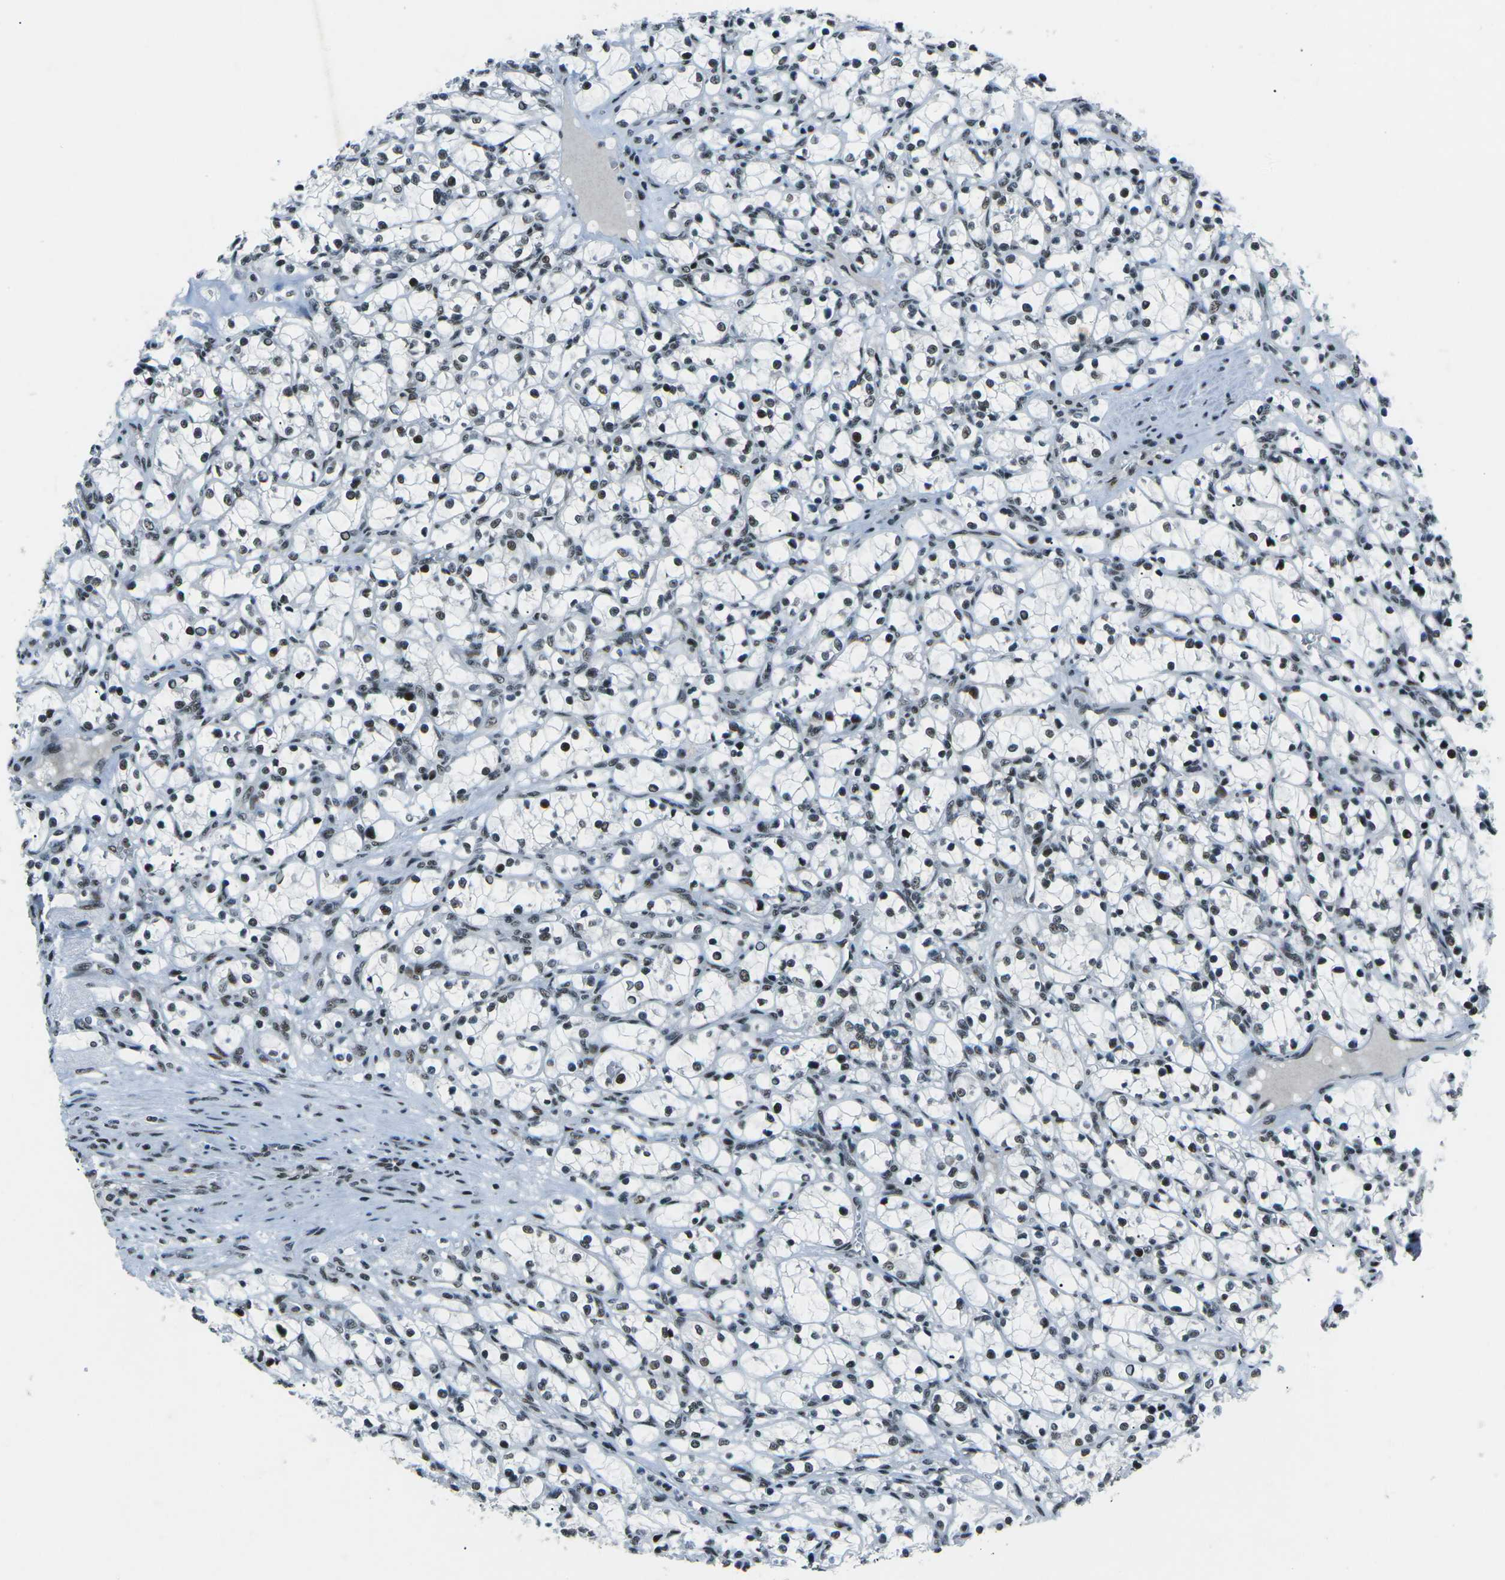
{"staining": {"intensity": "moderate", "quantity": ">75%", "location": "nuclear"}, "tissue": "renal cancer", "cell_type": "Tumor cells", "image_type": "cancer", "snomed": [{"axis": "morphology", "description": "Adenocarcinoma, NOS"}, {"axis": "topography", "description": "Kidney"}], "caption": "Adenocarcinoma (renal) stained with a protein marker demonstrates moderate staining in tumor cells.", "gene": "RBL2", "patient": {"sex": "female", "age": 69}}